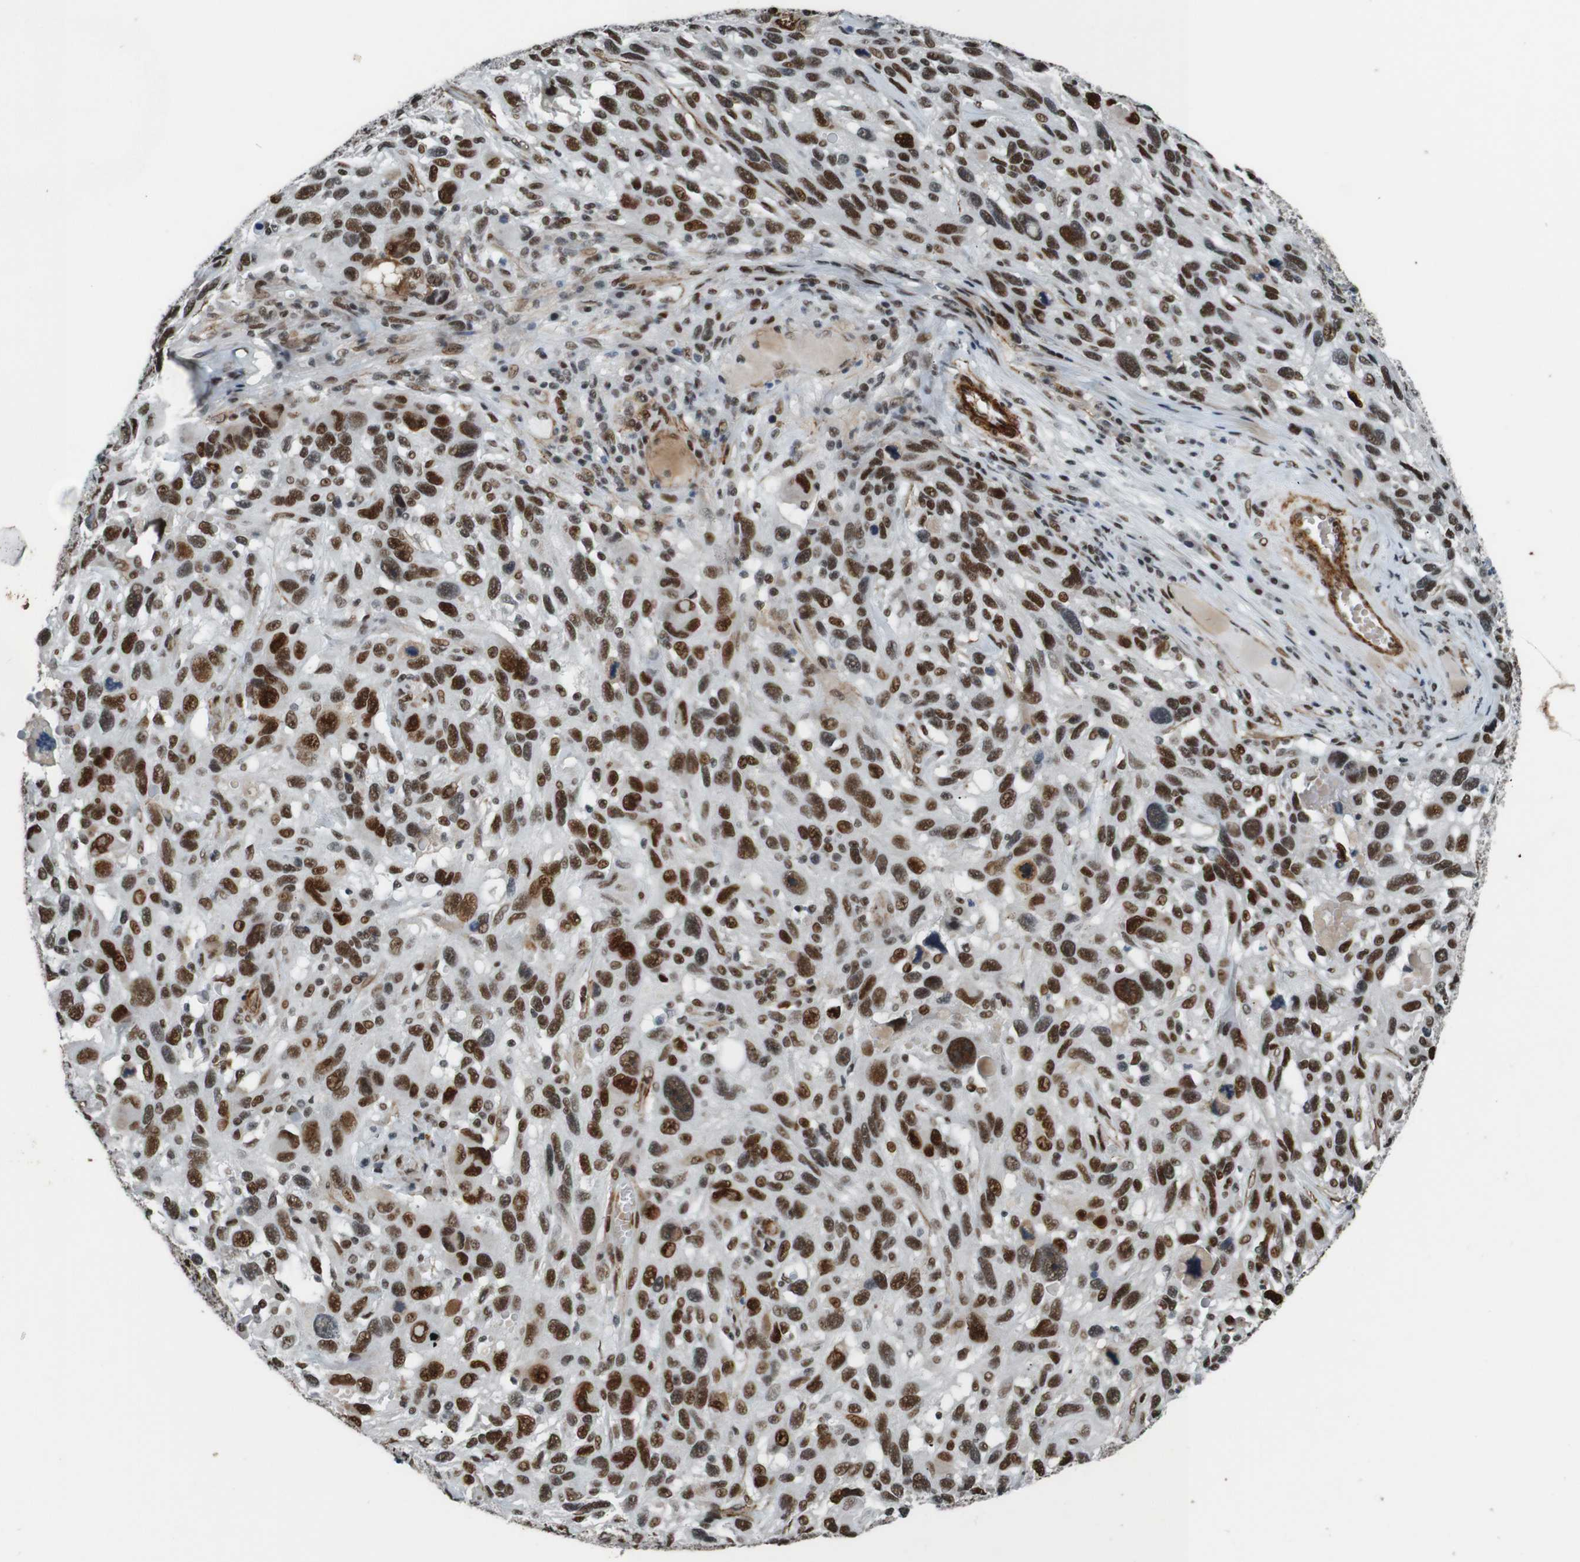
{"staining": {"intensity": "strong", "quantity": ">75%", "location": "nuclear"}, "tissue": "melanoma", "cell_type": "Tumor cells", "image_type": "cancer", "snomed": [{"axis": "morphology", "description": "Malignant melanoma, NOS"}, {"axis": "topography", "description": "Skin"}], "caption": "Malignant melanoma stained with a protein marker demonstrates strong staining in tumor cells.", "gene": "HEXIM1", "patient": {"sex": "male", "age": 53}}